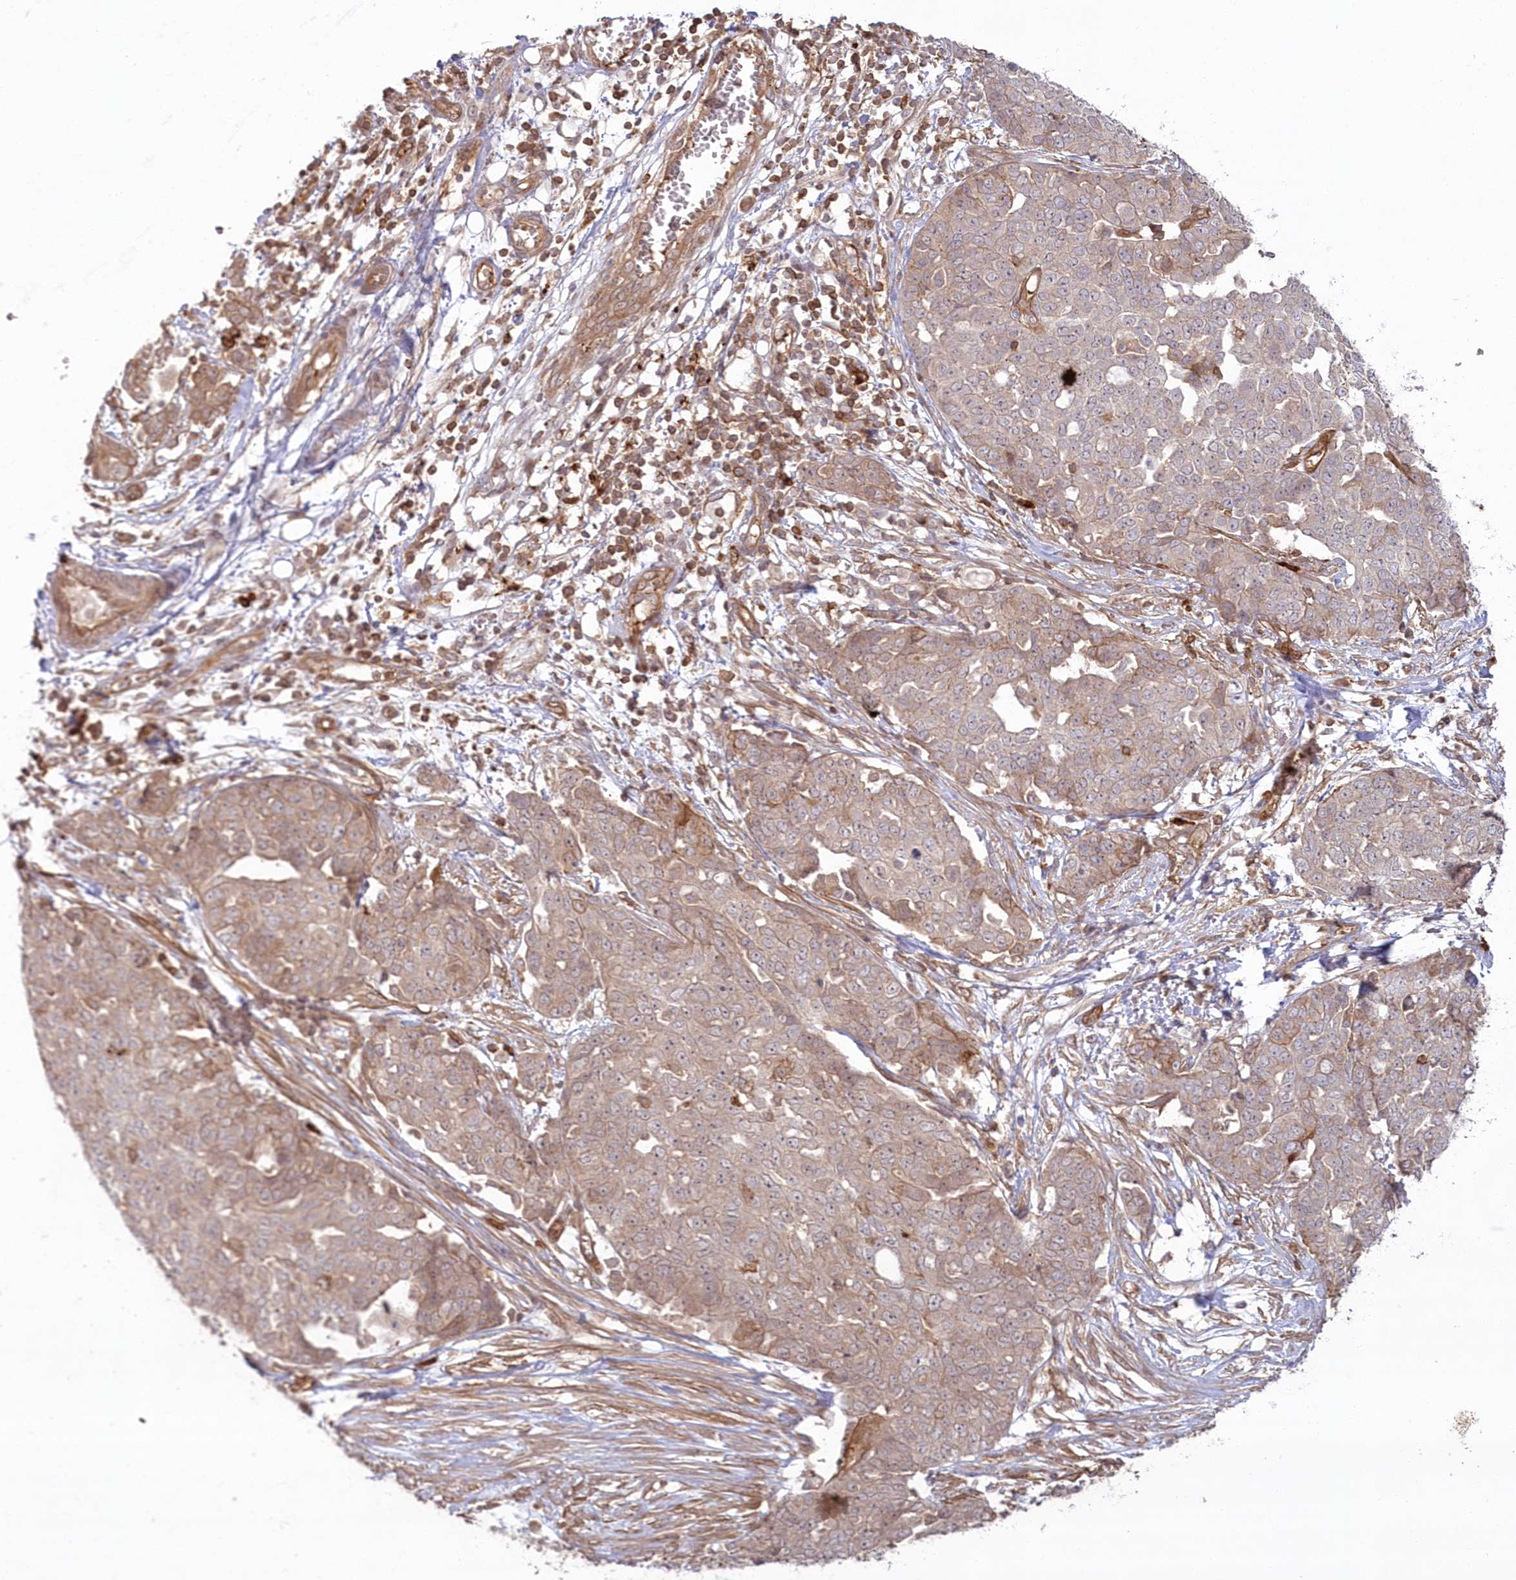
{"staining": {"intensity": "weak", "quantity": "25%-75%", "location": "cytoplasmic/membranous"}, "tissue": "ovarian cancer", "cell_type": "Tumor cells", "image_type": "cancer", "snomed": [{"axis": "morphology", "description": "Cystadenocarcinoma, serous, NOS"}, {"axis": "topography", "description": "Soft tissue"}, {"axis": "topography", "description": "Ovary"}], "caption": "Protein expression analysis of ovarian cancer shows weak cytoplasmic/membranous positivity in approximately 25%-75% of tumor cells.", "gene": "RGCC", "patient": {"sex": "female", "age": 57}}